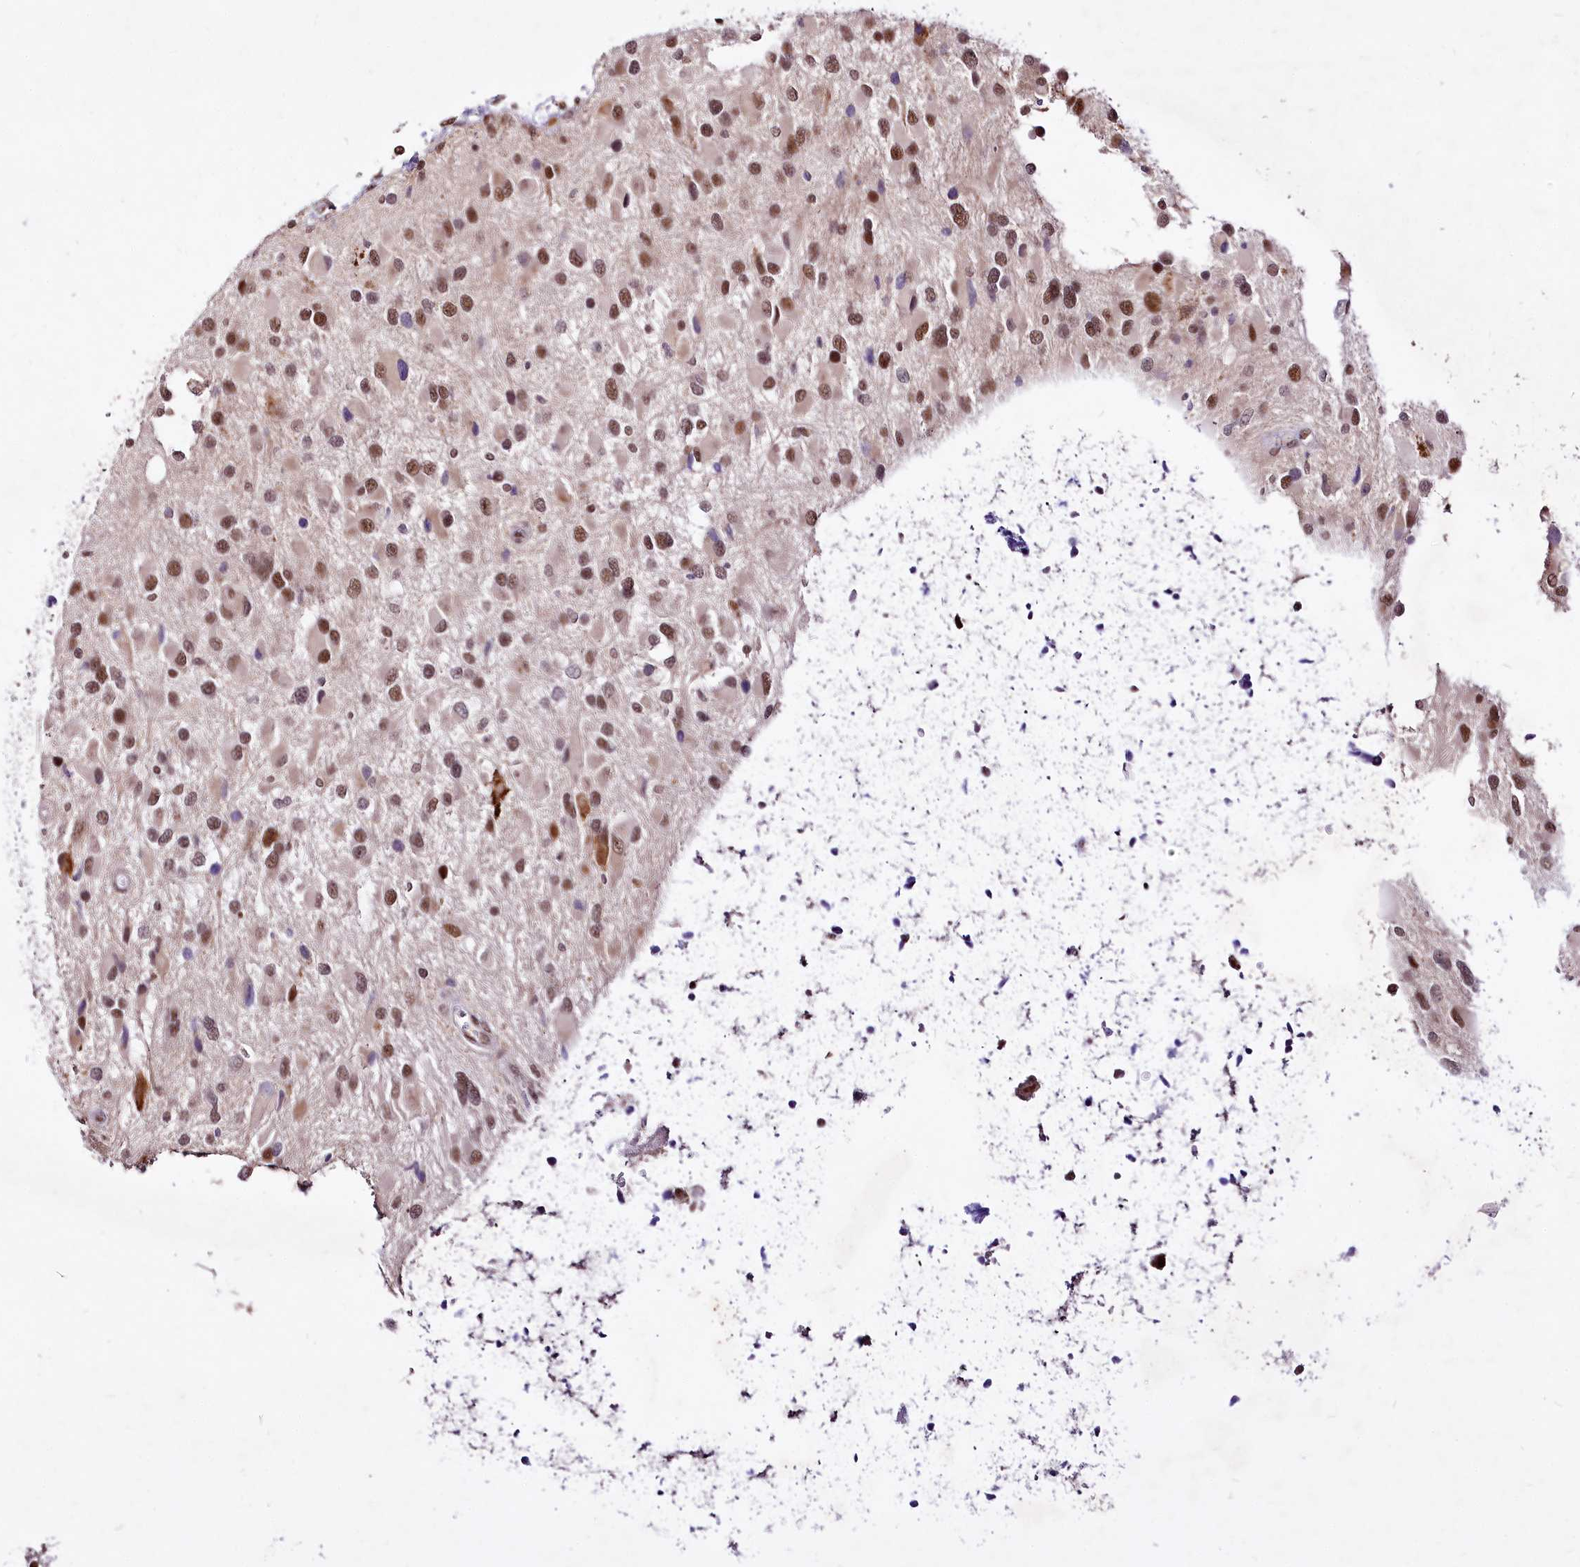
{"staining": {"intensity": "moderate", "quantity": ">75%", "location": "nuclear"}, "tissue": "glioma", "cell_type": "Tumor cells", "image_type": "cancer", "snomed": [{"axis": "morphology", "description": "Glioma, malignant, High grade"}, {"axis": "topography", "description": "Brain"}], "caption": "High-power microscopy captured an immunohistochemistry micrograph of glioma, revealing moderate nuclear staining in about >75% of tumor cells.", "gene": "POLA2", "patient": {"sex": "male", "age": 53}}